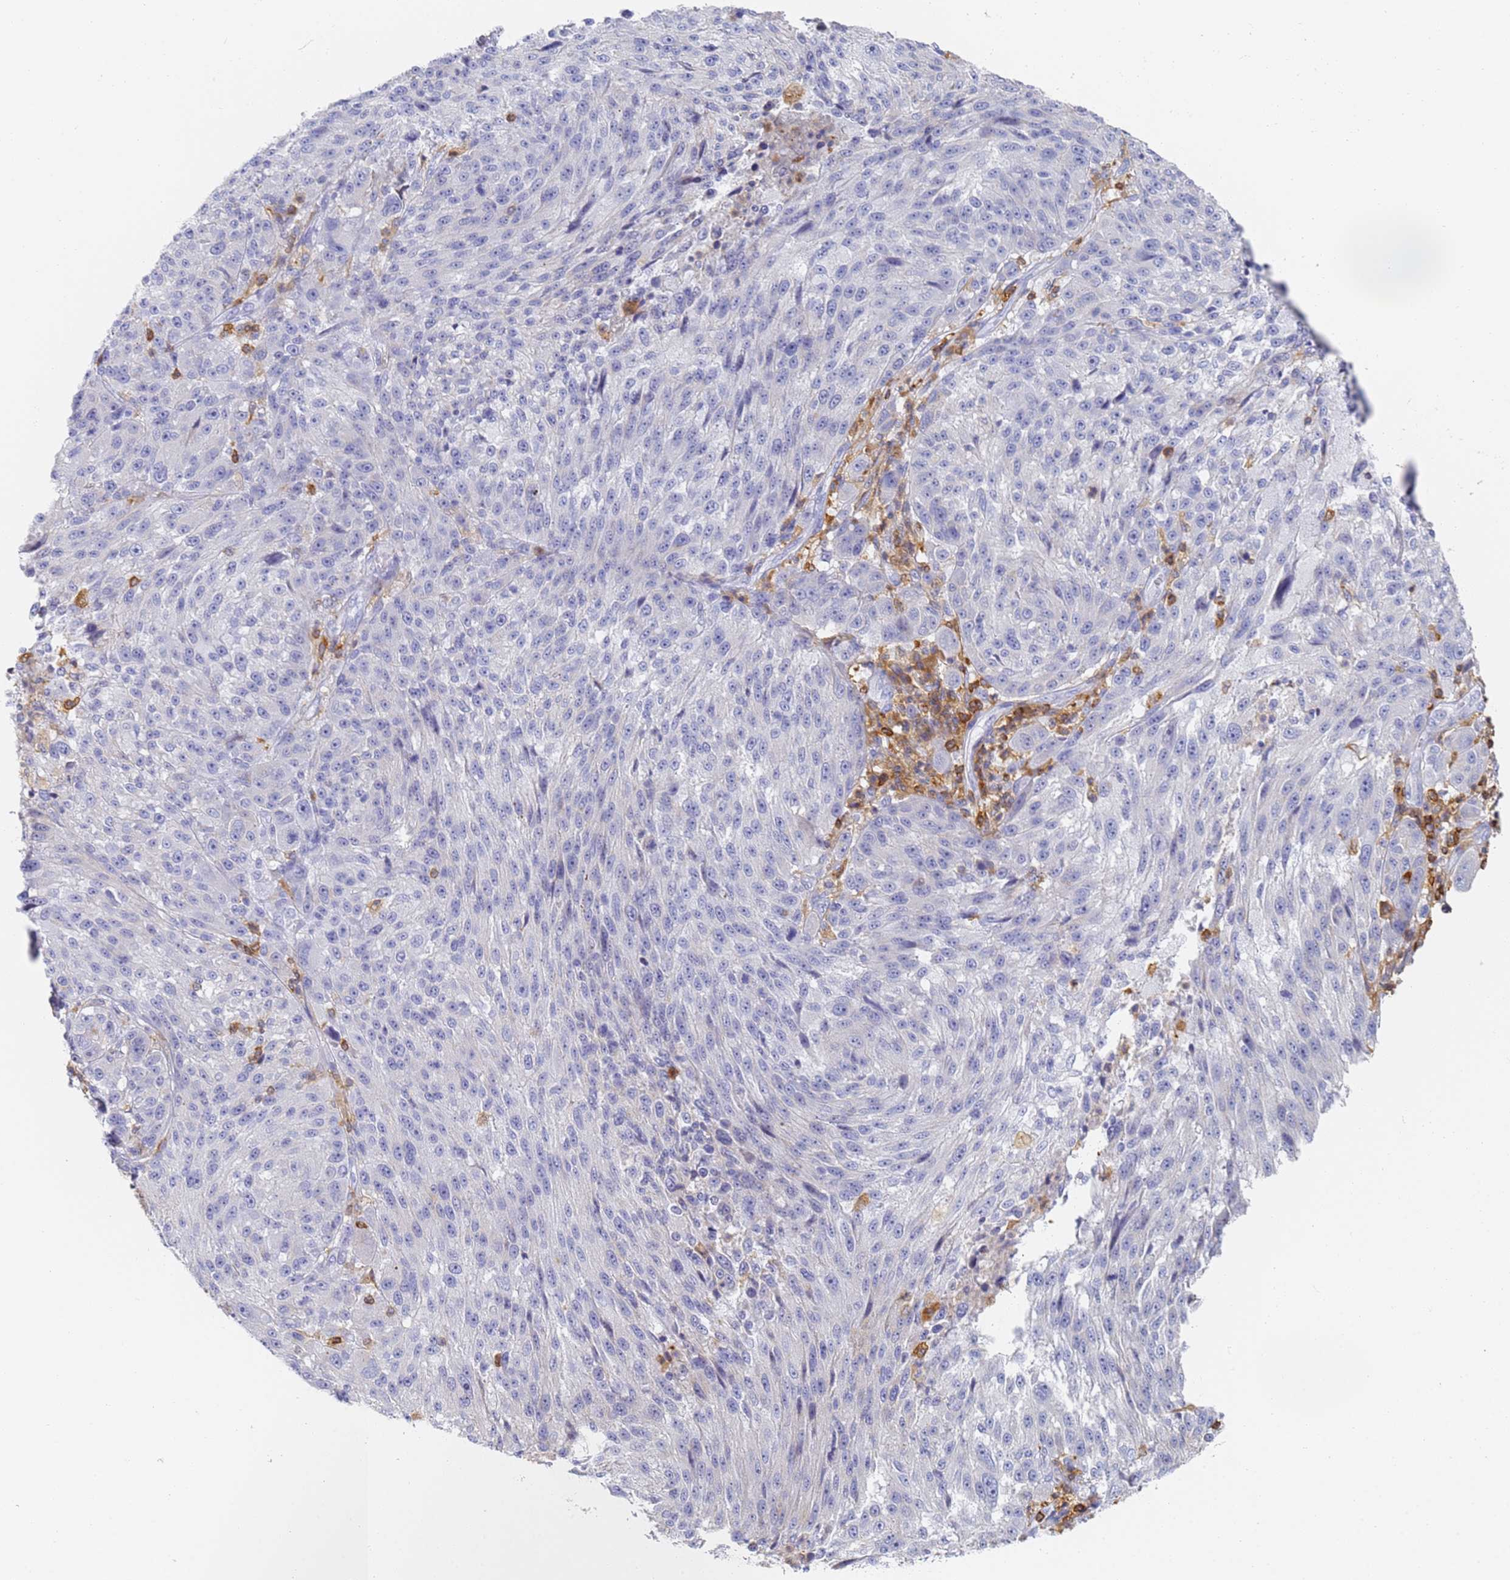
{"staining": {"intensity": "negative", "quantity": "none", "location": "none"}, "tissue": "melanoma", "cell_type": "Tumor cells", "image_type": "cancer", "snomed": [{"axis": "morphology", "description": "Malignant melanoma, NOS"}, {"axis": "topography", "description": "Skin"}], "caption": "Image shows no significant protein staining in tumor cells of melanoma. The staining was performed using DAB to visualize the protein expression in brown, while the nuclei were stained in blue with hematoxylin (Magnification: 20x).", "gene": "BIN2", "patient": {"sex": "male", "age": 53}}